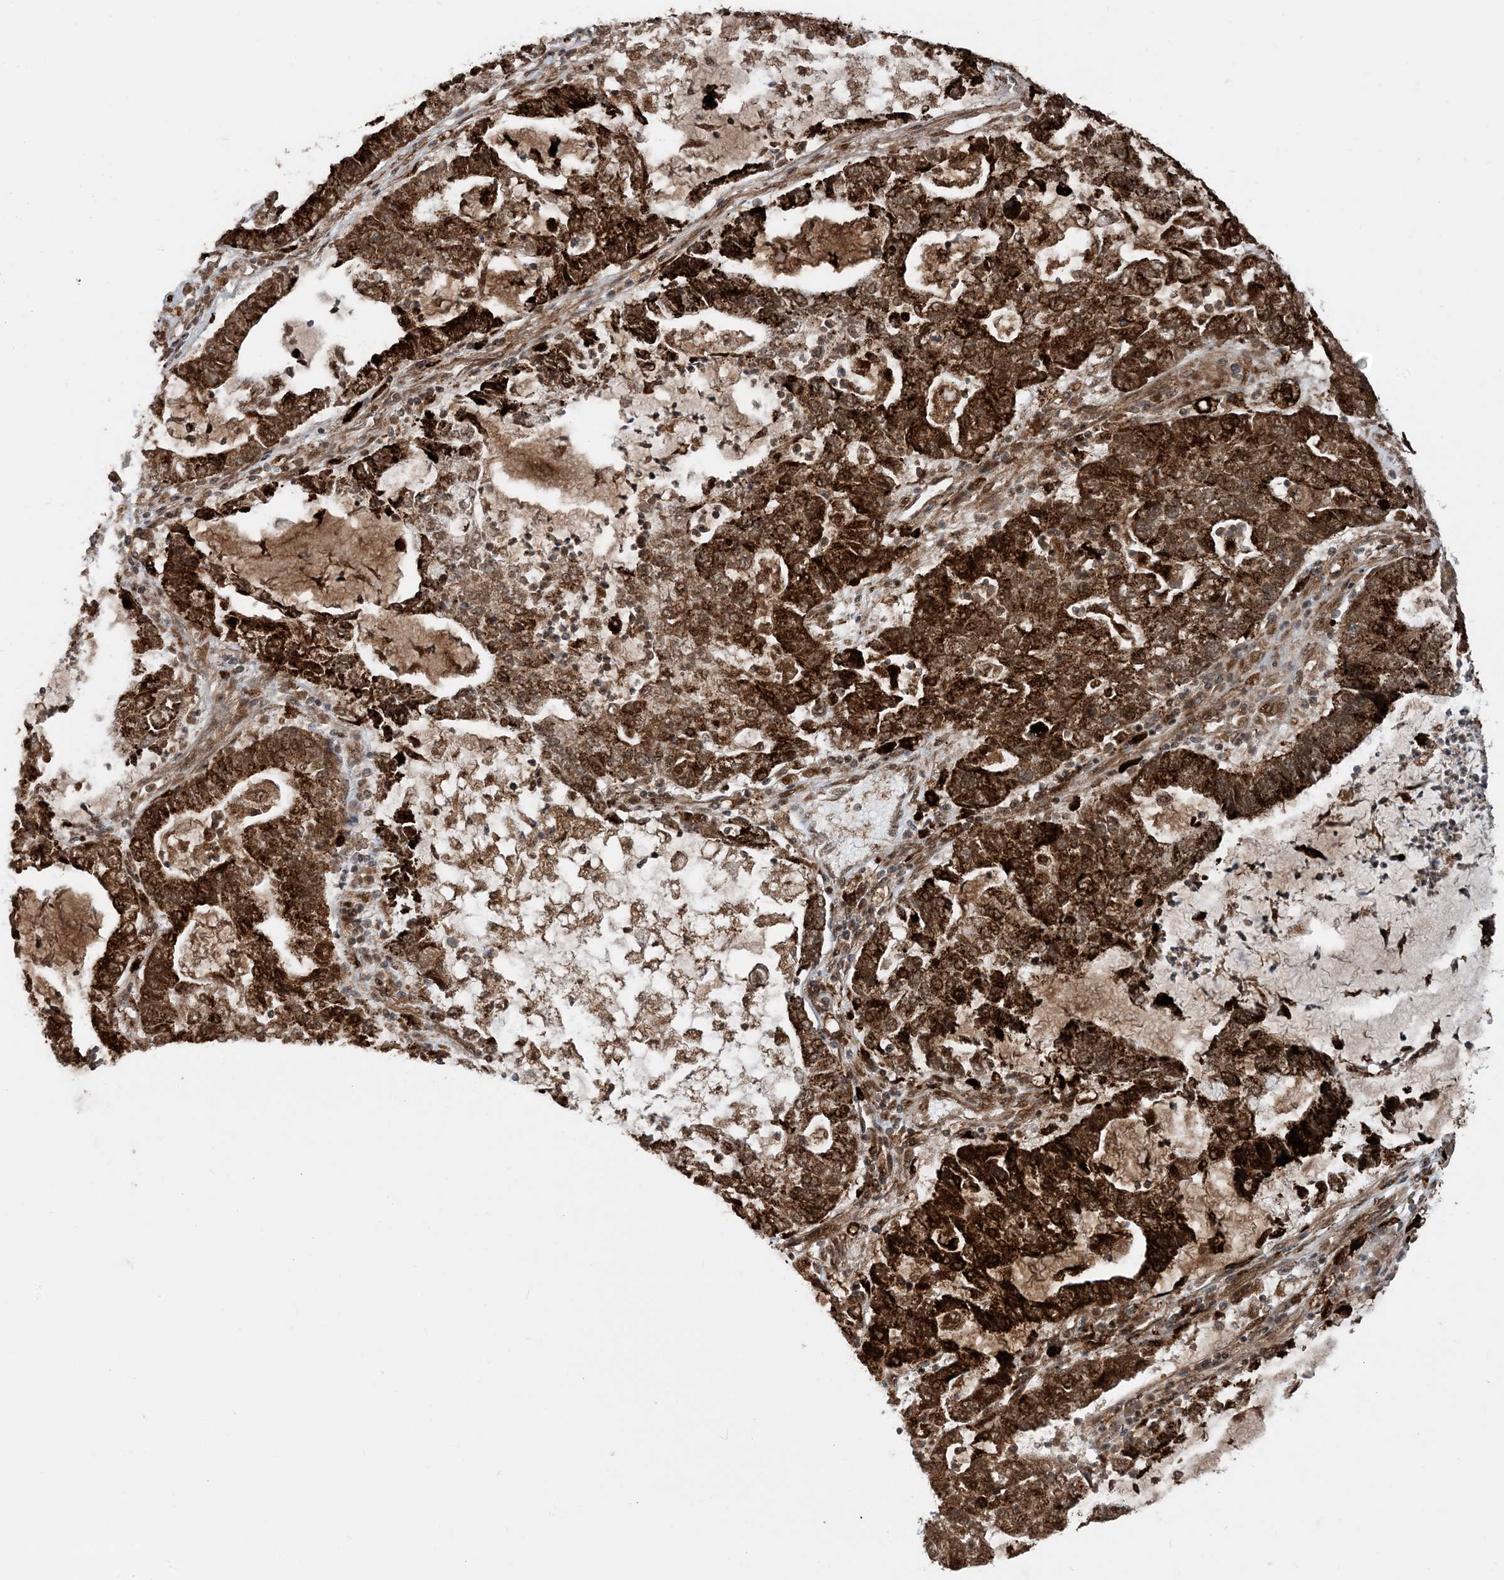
{"staining": {"intensity": "strong", "quantity": ">75%", "location": "cytoplasmic/membranous"}, "tissue": "lung cancer", "cell_type": "Tumor cells", "image_type": "cancer", "snomed": [{"axis": "morphology", "description": "Adenocarcinoma, NOS"}, {"axis": "topography", "description": "Lung"}], "caption": "Strong cytoplasmic/membranous staining is identified in approximately >75% of tumor cells in lung cancer.", "gene": "EDEM2", "patient": {"sex": "female", "age": 51}}